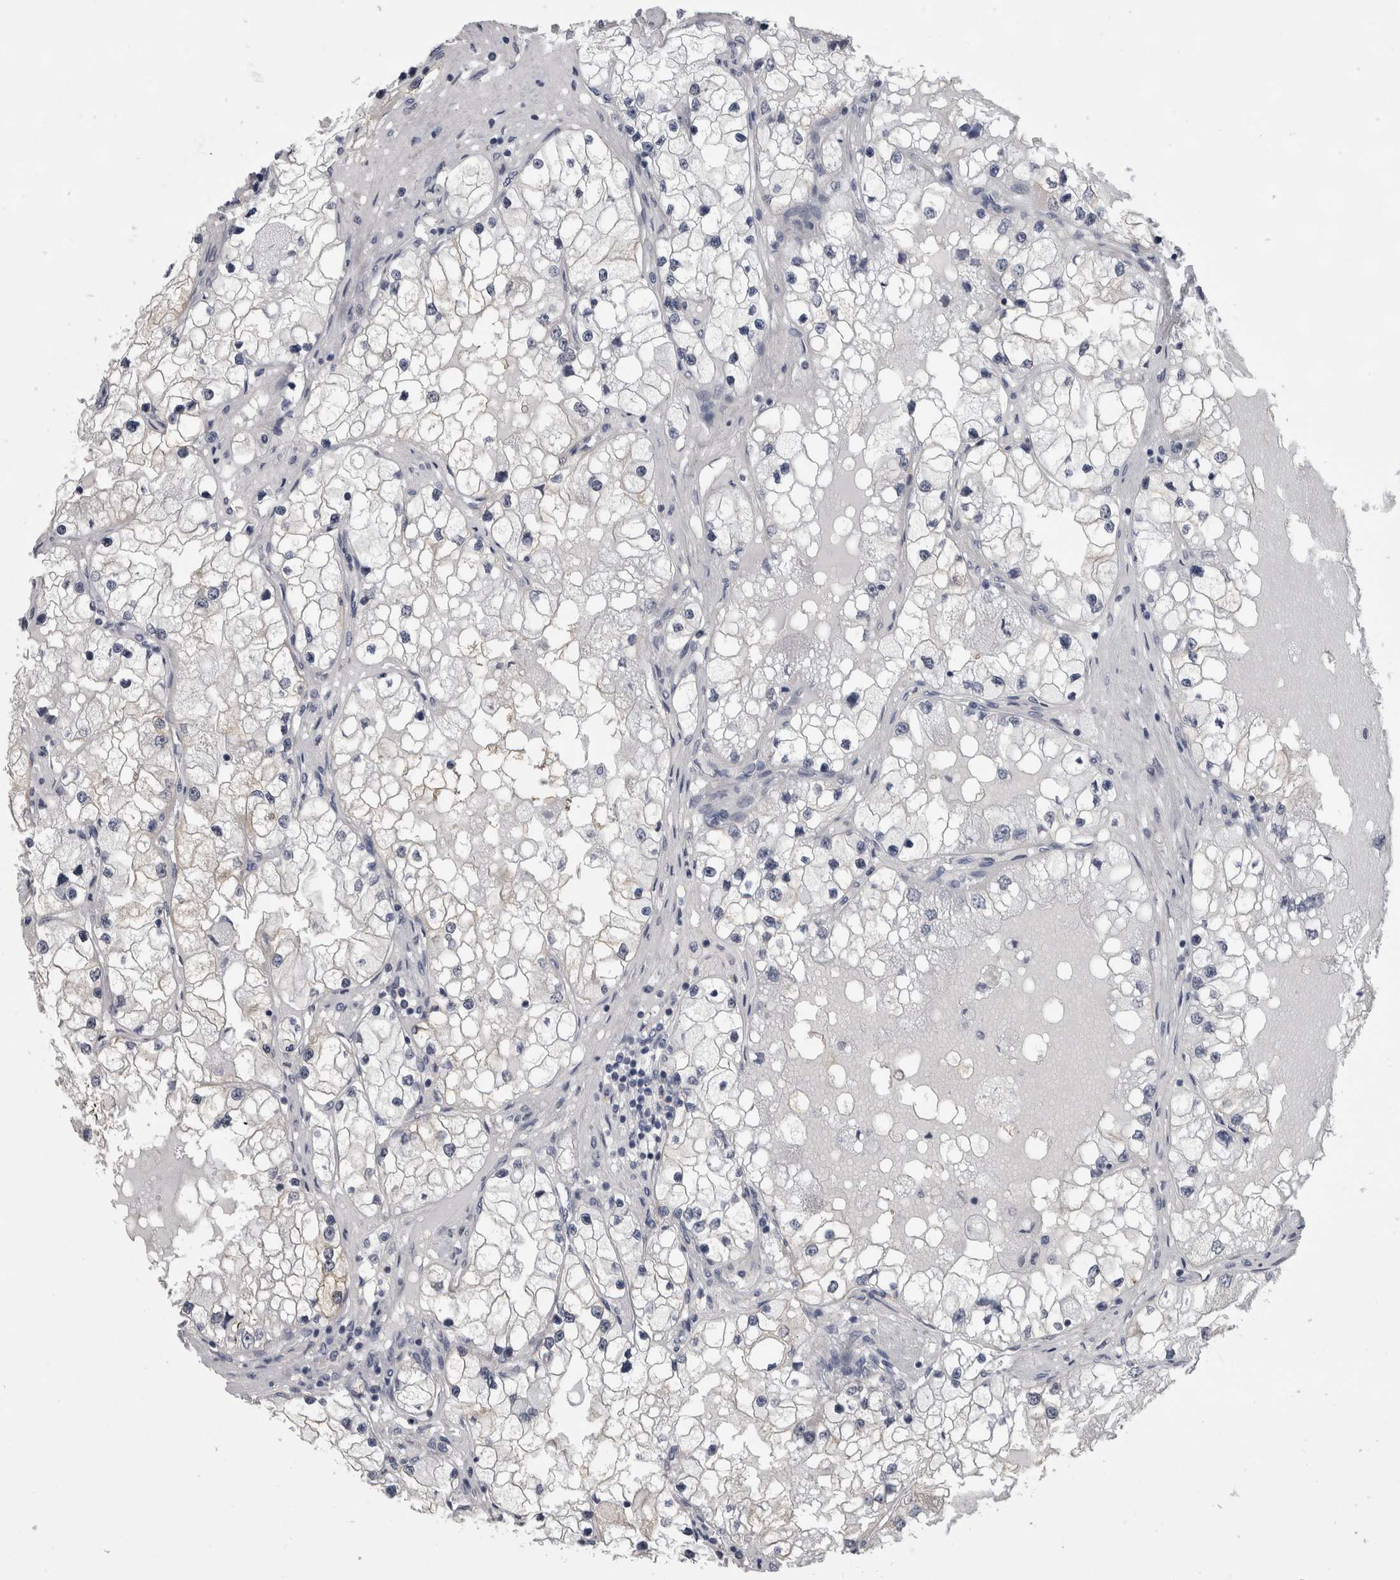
{"staining": {"intensity": "negative", "quantity": "none", "location": "none"}, "tissue": "renal cancer", "cell_type": "Tumor cells", "image_type": "cancer", "snomed": [{"axis": "morphology", "description": "Adenocarcinoma, NOS"}, {"axis": "topography", "description": "Kidney"}], "caption": "Immunohistochemical staining of human renal cancer reveals no significant positivity in tumor cells.", "gene": "AFMID", "patient": {"sex": "male", "age": 68}}